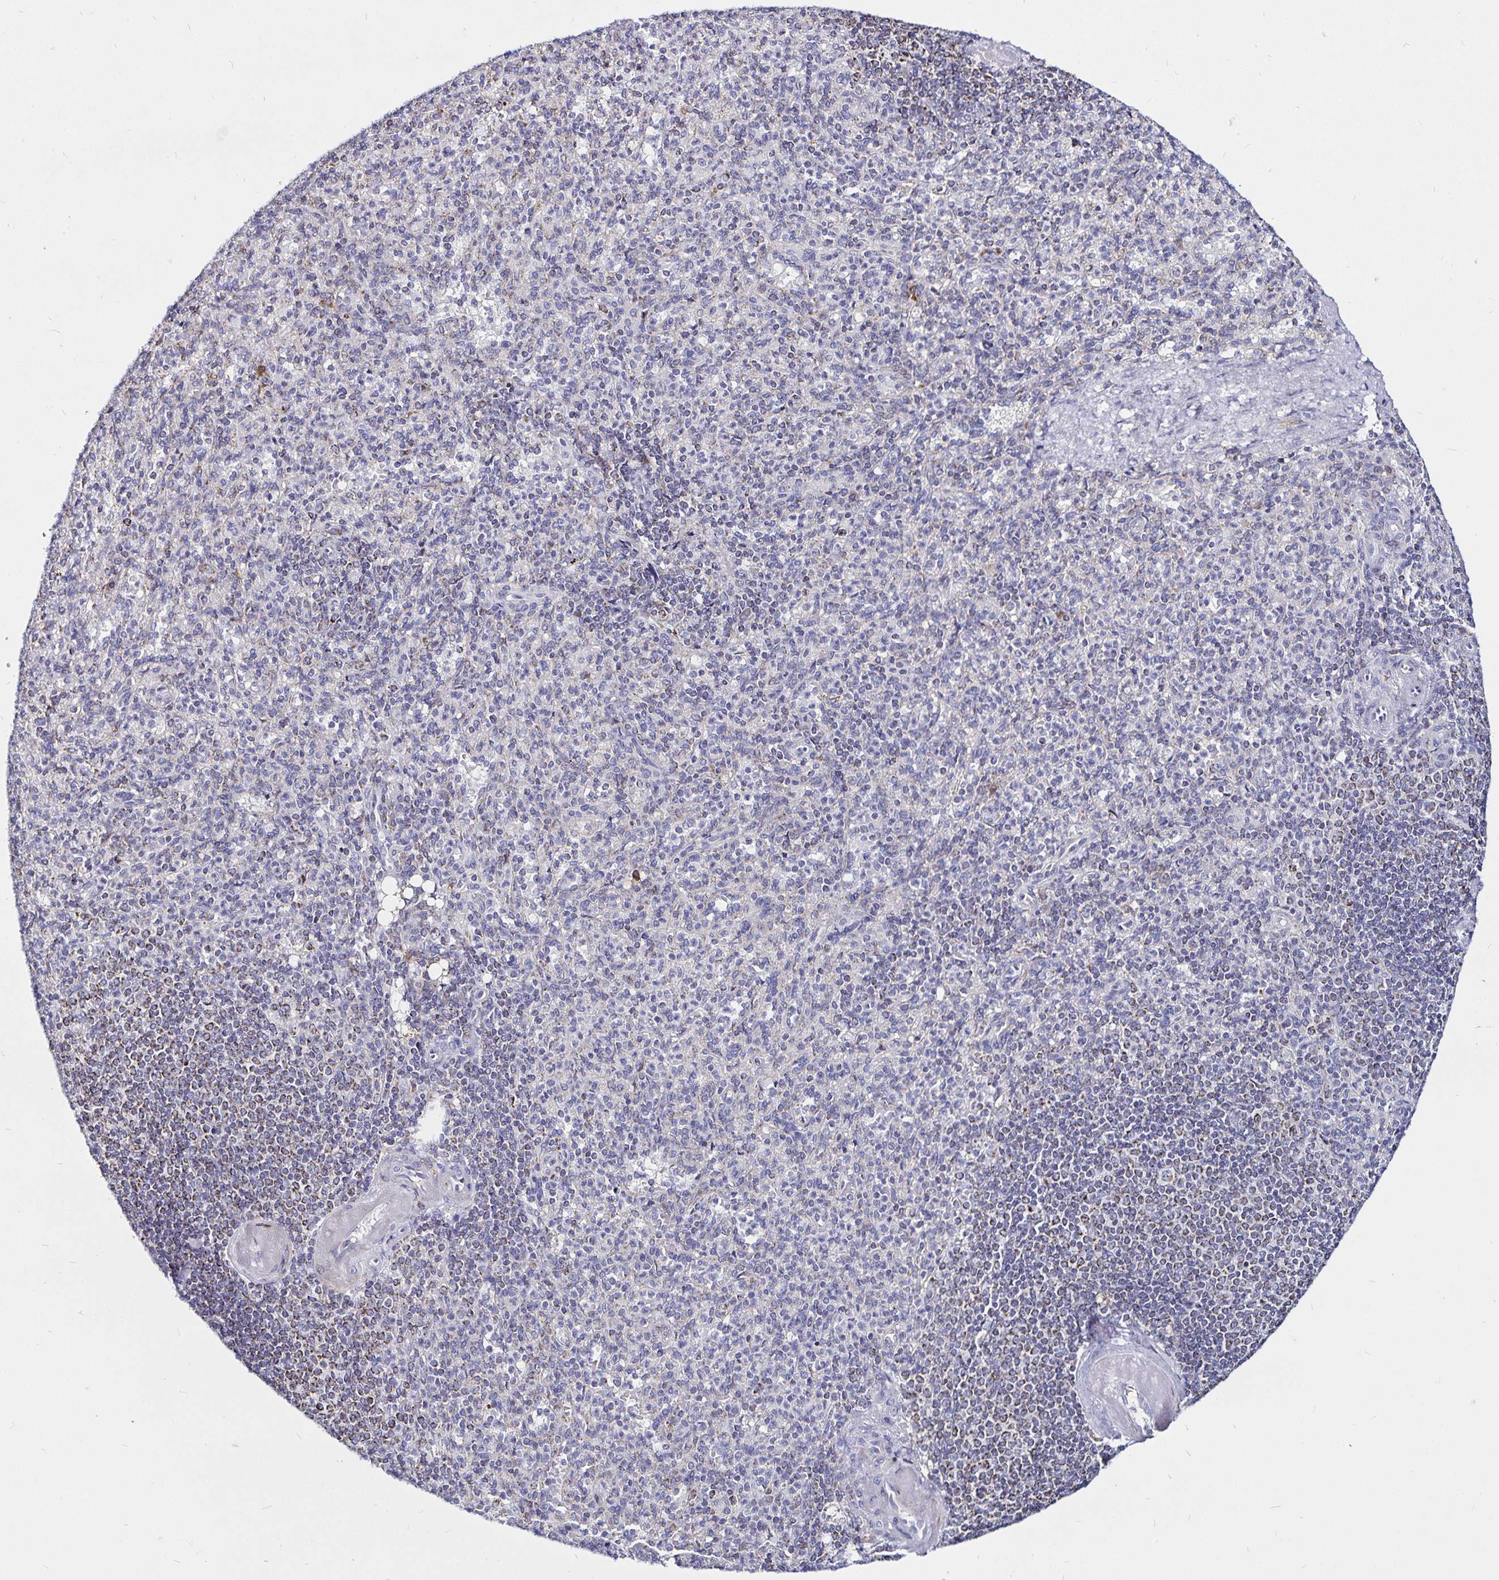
{"staining": {"intensity": "negative", "quantity": "none", "location": "none"}, "tissue": "spleen", "cell_type": "Cells in red pulp", "image_type": "normal", "snomed": [{"axis": "morphology", "description": "Normal tissue, NOS"}, {"axis": "topography", "description": "Spleen"}], "caption": "This photomicrograph is of unremarkable spleen stained with immunohistochemistry to label a protein in brown with the nuclei are counter-stained blue. There is no expression in cells in red pulp.", "gene": "PGAM2", "patient": {"sex": "female", "age": 74}}